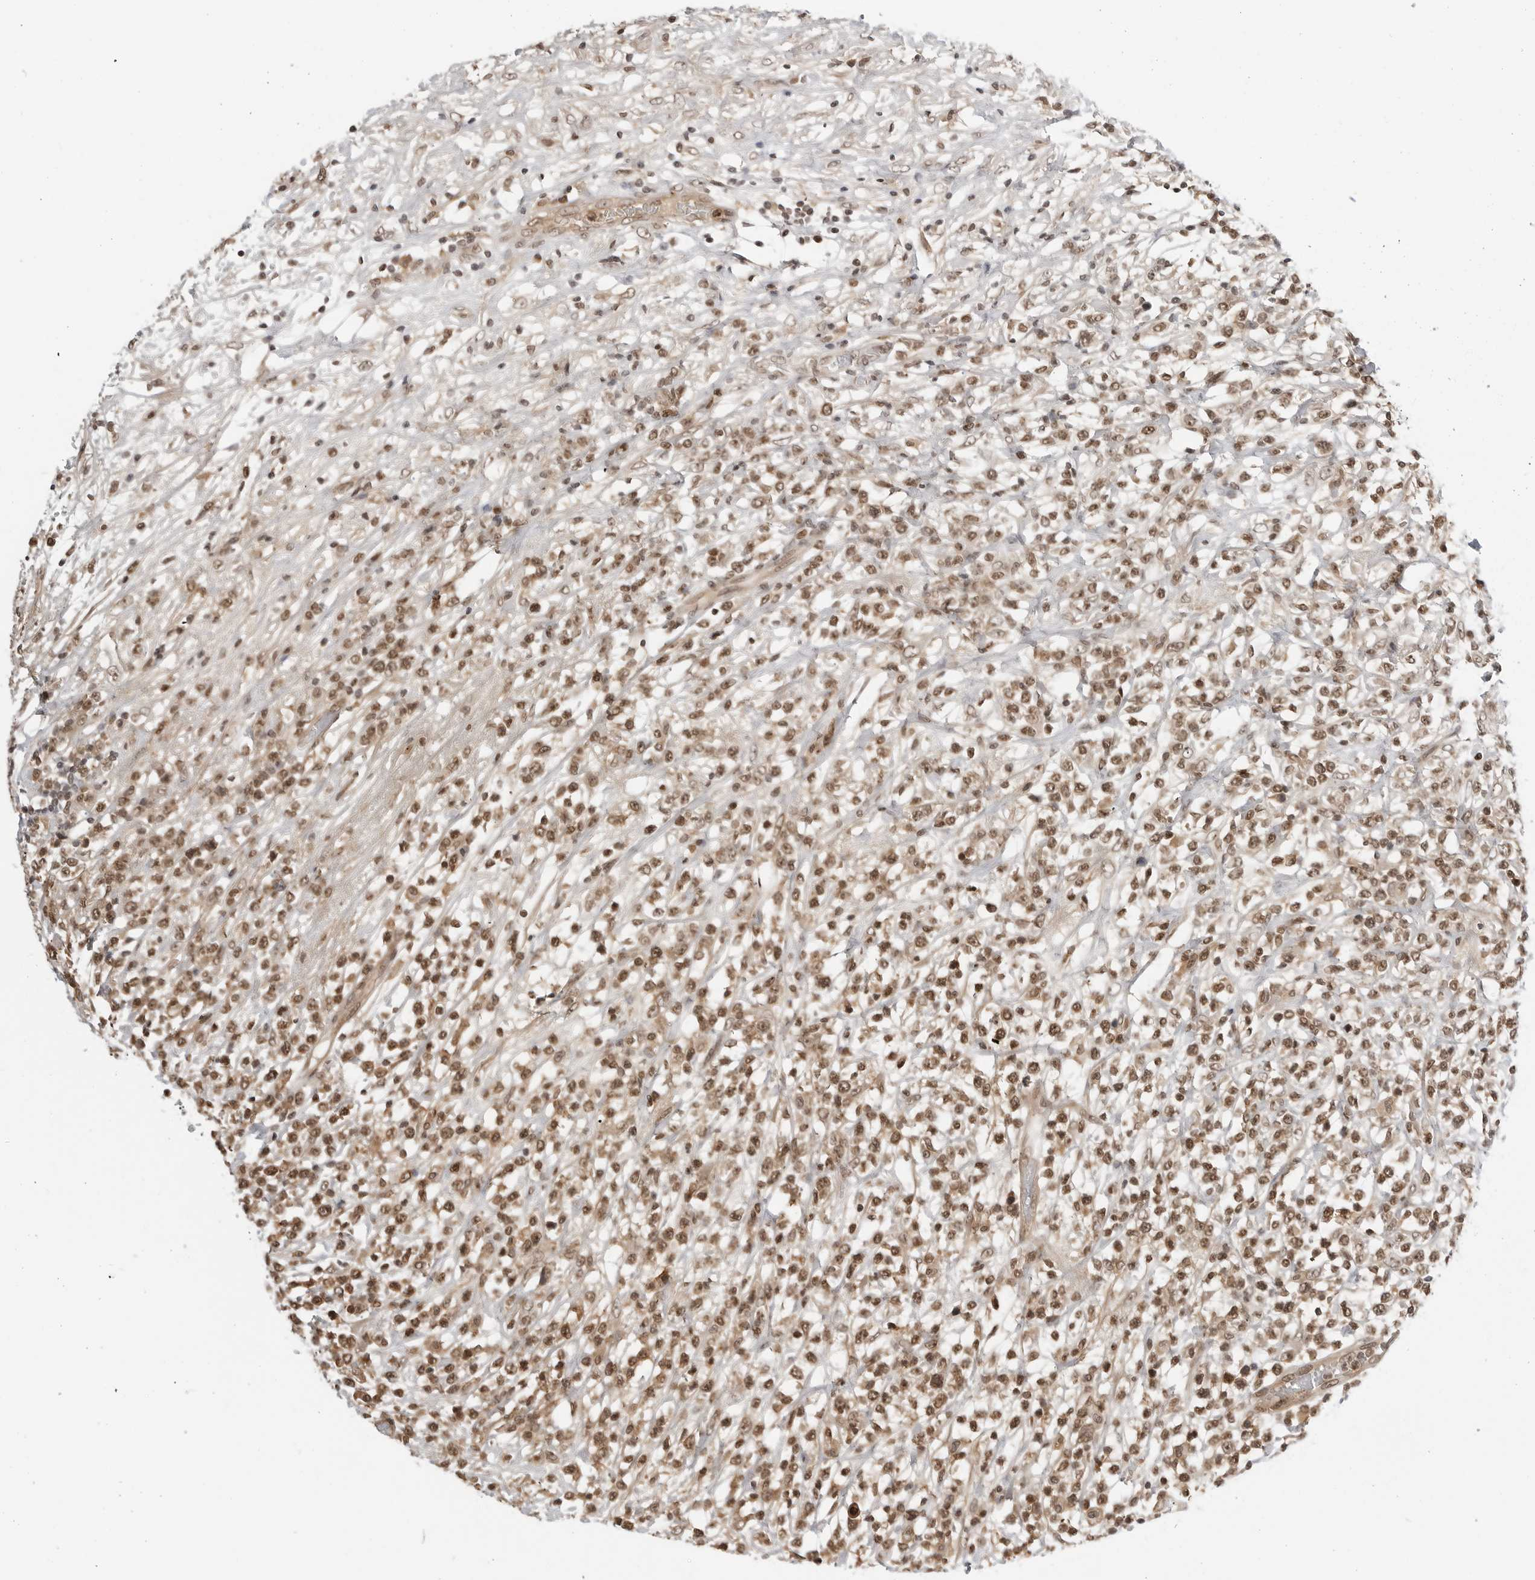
{"staining": {"intensity": "moderate", "quantity": ">75%", "location": "nuclear"}, "tissue": "lymphoma", "cell_type": "Tumor cells", "image_type": "cancer", "snomed": [{"axis": "morphology", "description": "Malignant lymphoma, non-Hodgkin's type, High grade"}, {"axis": "topography", "description": "Colon"}], "caption": "A medium amount of moderate nuclear positivity is identified in approximately >75% of tumor cells in lymphoma tissue.", "gene": "C8orf33", "patient": {"sex": "female", "age": 53}}